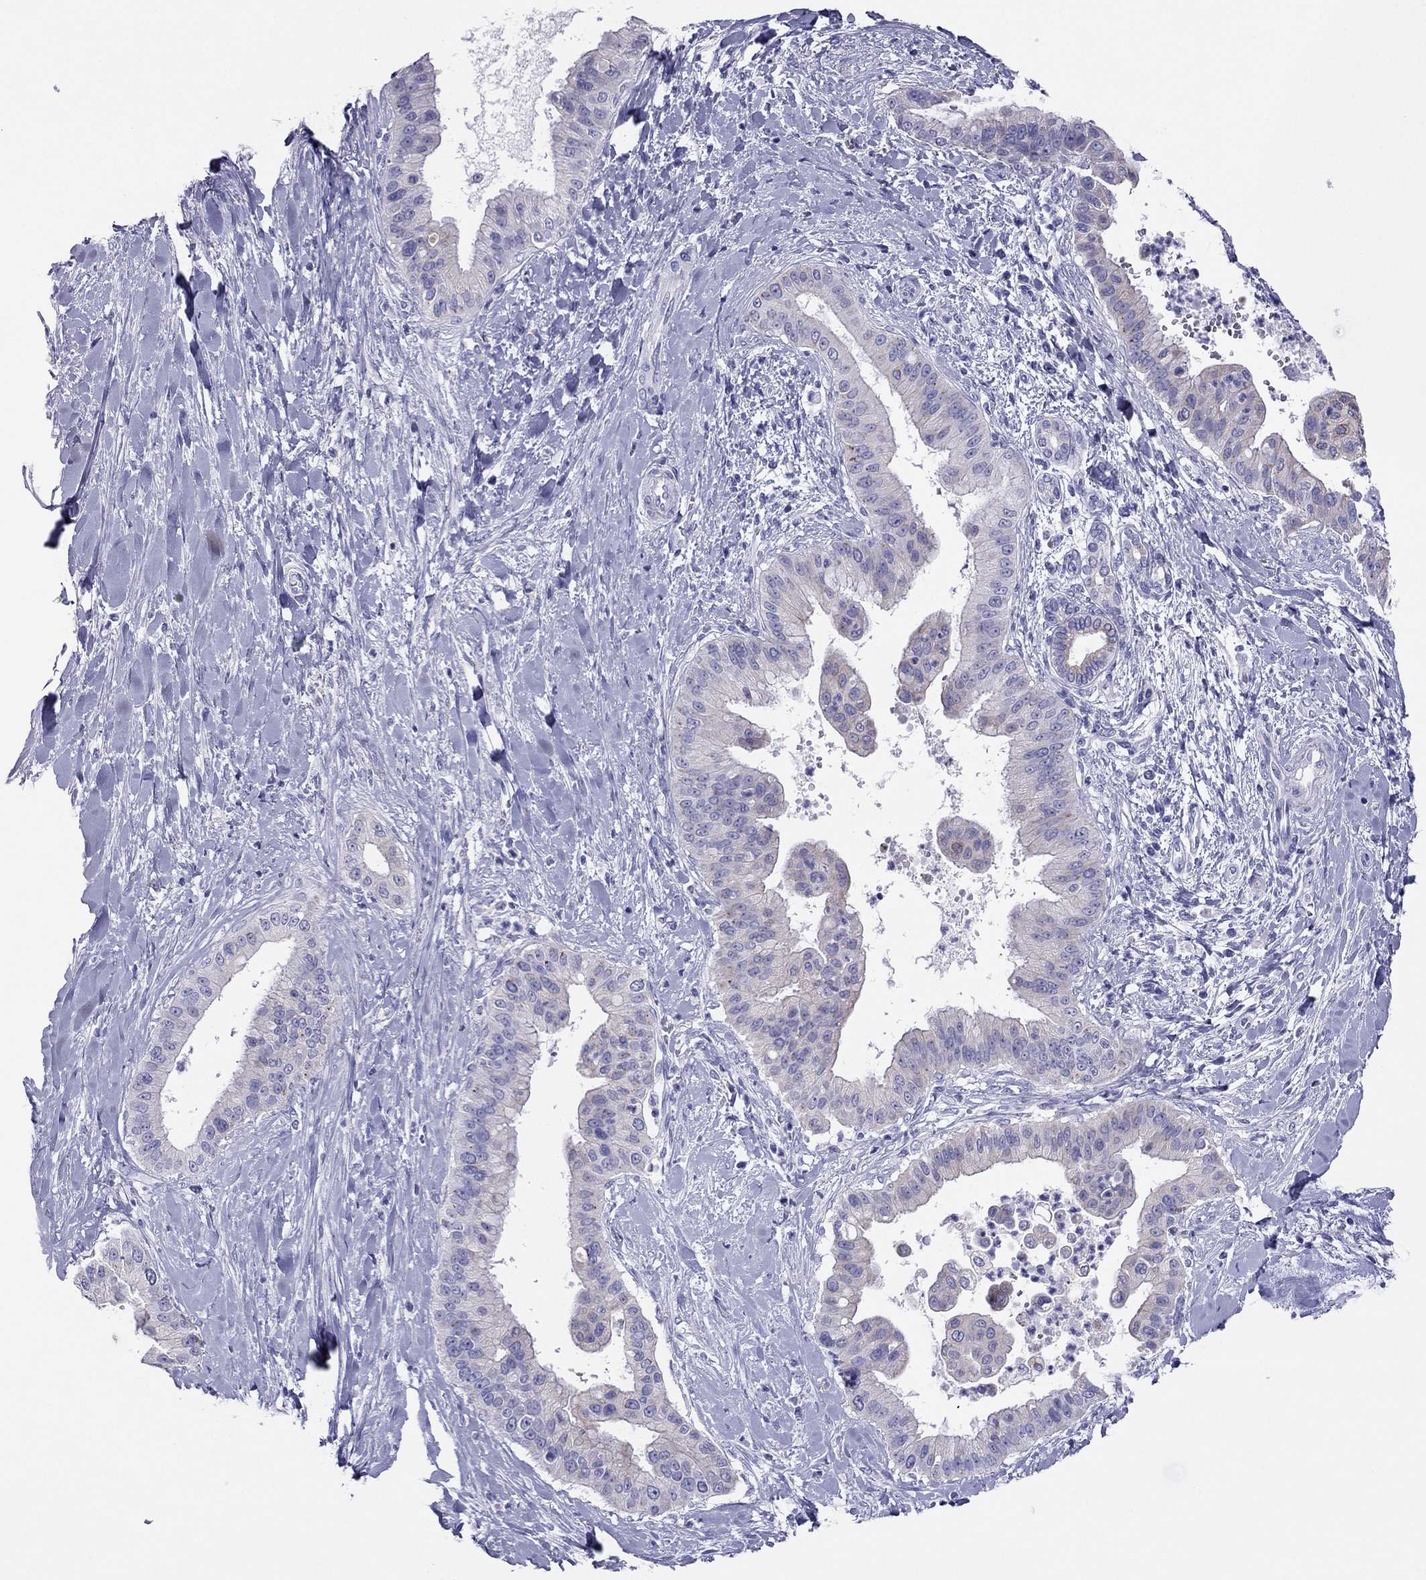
{"staining": {"intensity": "negative", "quantity": "none", "location": "none"}, "tissue": "liver cancer", "cell_type": "Tumor cells", "image_type": "cancer", "snomed": [{"axis": "morphology", "description": "Cholangiocarcinoma"}, {"axis": "topography", "description": "Liver"}], "caption": "DAB immunohistochemical staining of liver cancer exhibits no significant staining in tumor cells.", "gene": "MAEL", "patient": {"sex": "female", "age": 54}}